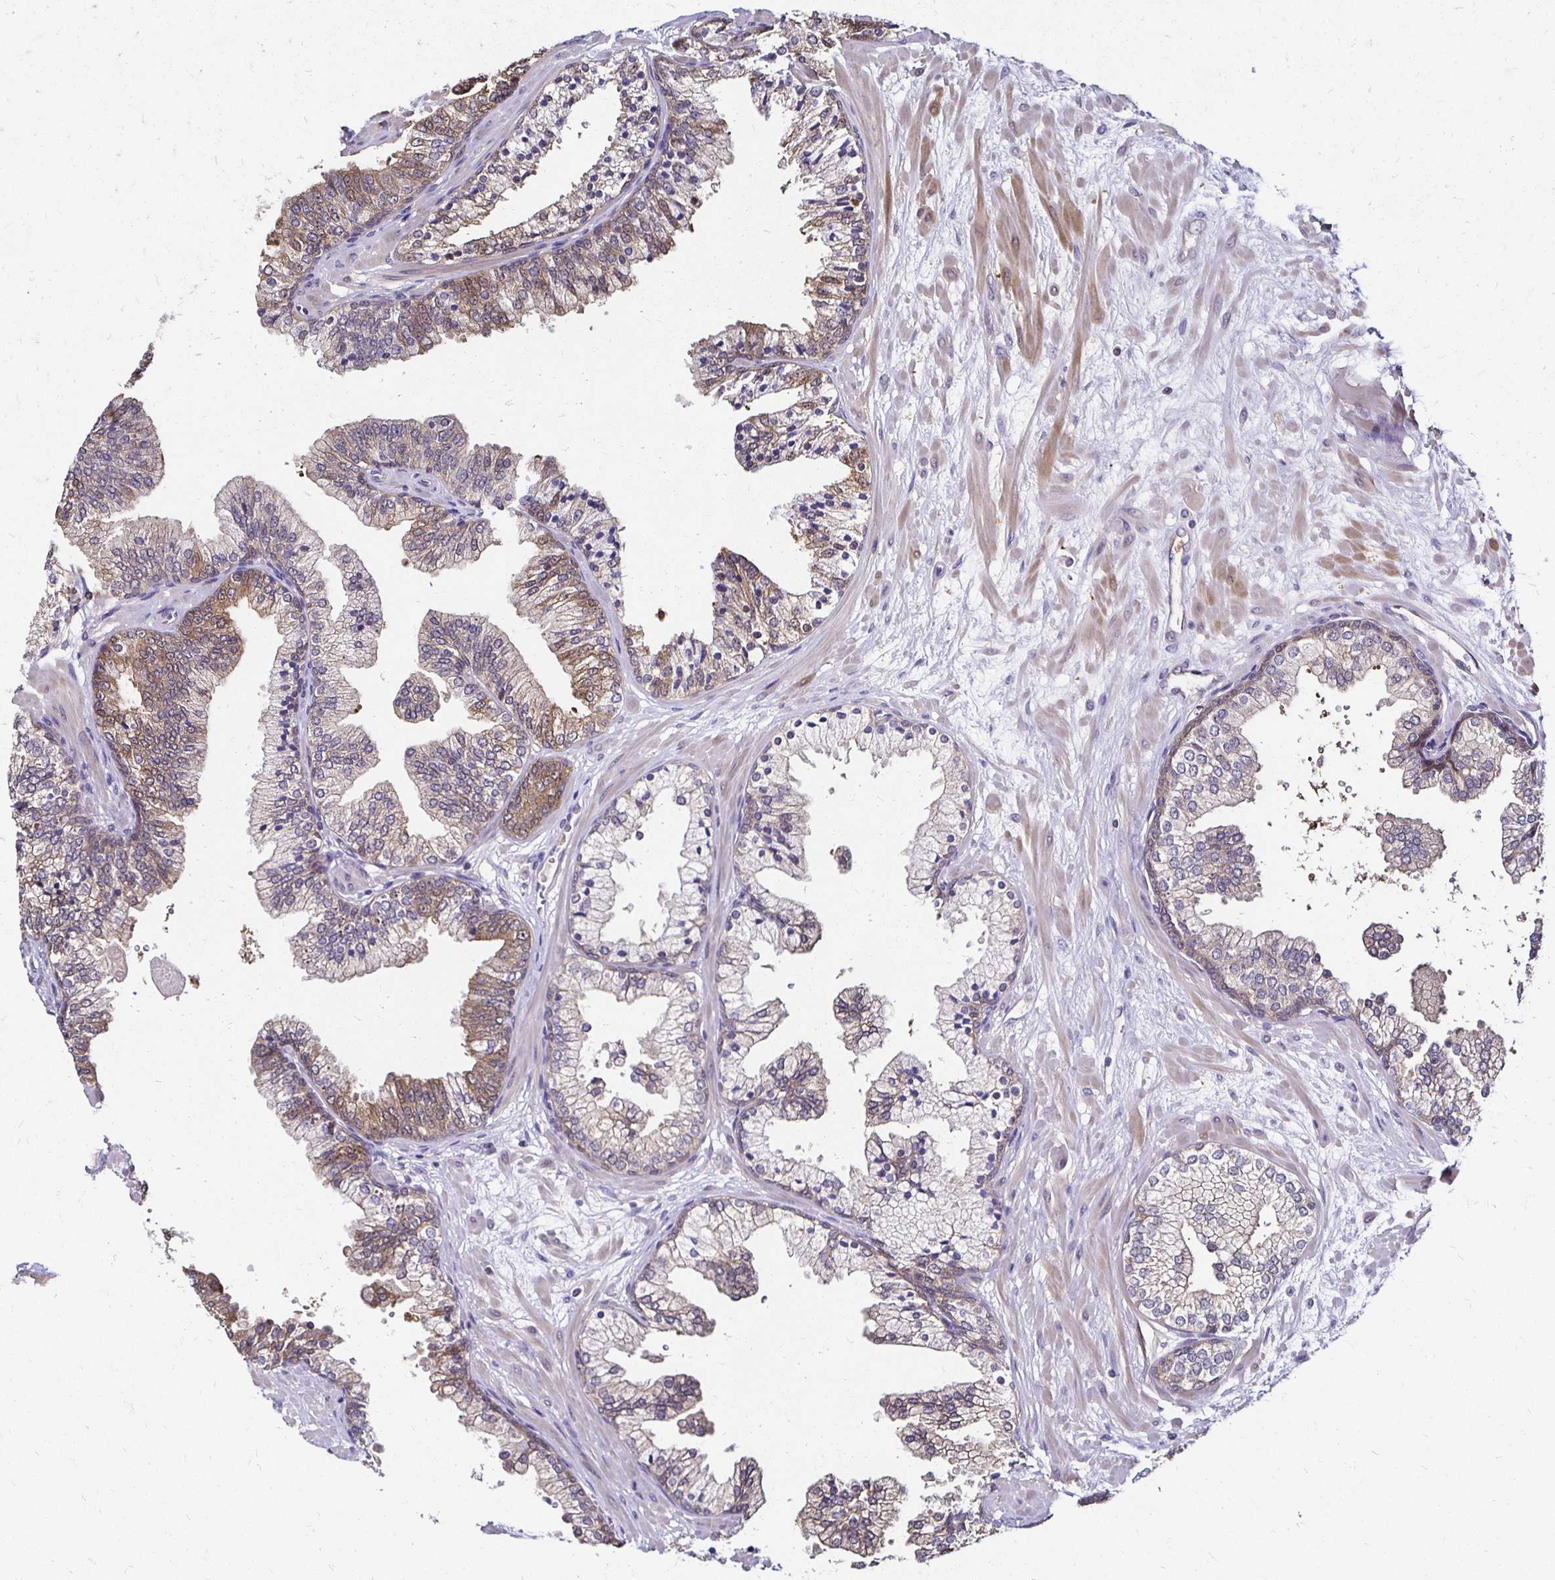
{"staining": {"intensity": "moderate", "quantity": "25%-75%", "location": "cytoplasmic/membranous"}, "tissue": "prostate", "cell_type": "Glandular cells", "image_type": "normal", "snomed": [{"axis": "morphology", "description": "Normal tissue, NOS"}, {"axis": "topography", "description": "Prostate"}, {"axis": "topography", "description": "Peripheral nerve tissue"}], "caption": "Immunohistochemistry (IHC) staining of benign prostate, which demonstrates medium levels of moderate cytoplasmic/membranous staining in about 25%-75% of glandular cells indicating moderate cytoplasmic/membranous protein staining. The staining was performed using DAB (brown) for protein detection and nuclei were counterstained in hematoxylin (blue).", "gene": "TXN", "patient": {"sex": "male", "age": 61}}